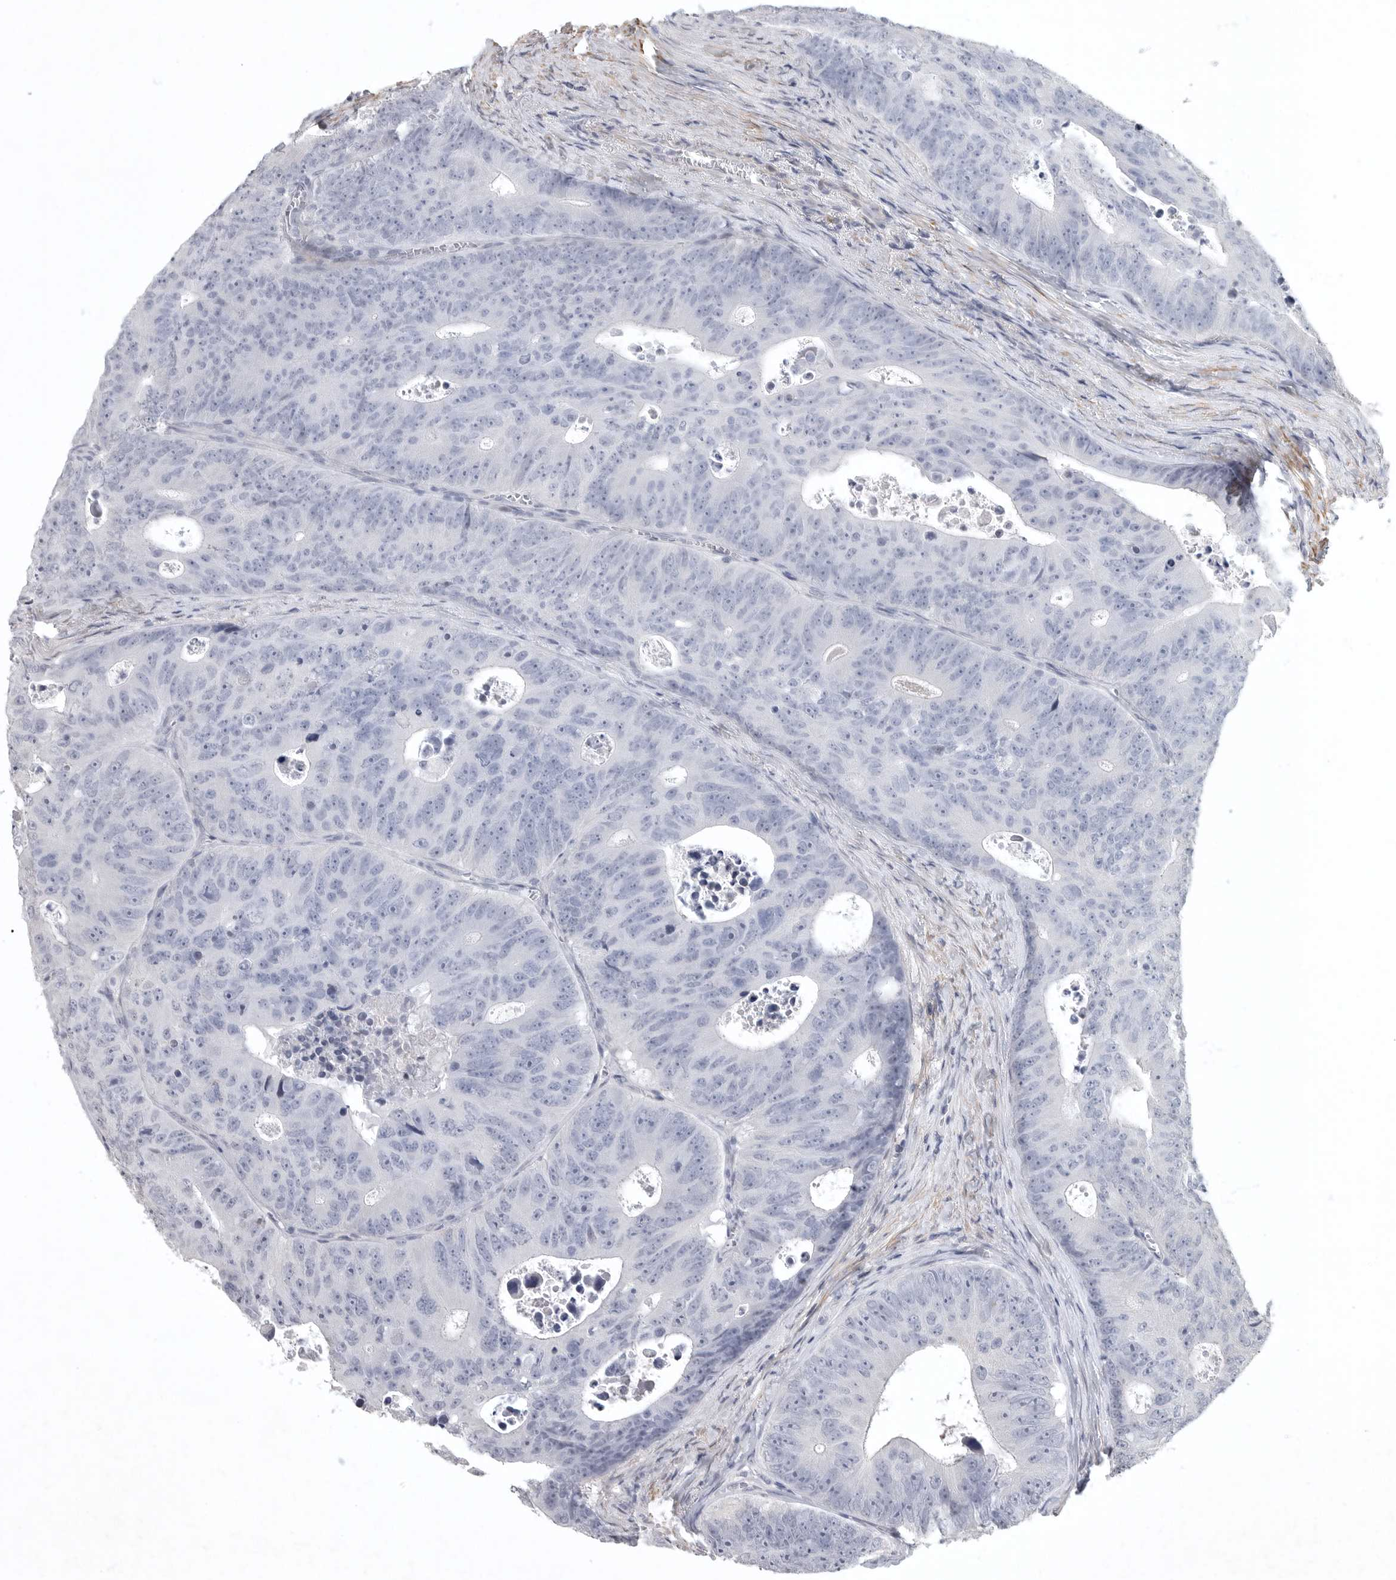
{"staining": {"intensity": "negative", "quantity": "none", "location": "none"}, "tissue": "colorectal cancer", "cell_type": "Tumor cells", "image_type": "cancer", "snomed": [{"axis": "morphology", "description": "Adenocarcinoma, NOS"}, {"axis": "topography", "description": "Colon"}], "caption": "The immunohistochemistry (IHC) micrograph has no significant staining in tumor cells of colorectal cancer (adenocarcinoma) tissue.", "gene": "TNR", "patient": {"sex": "male", "age": 87}}